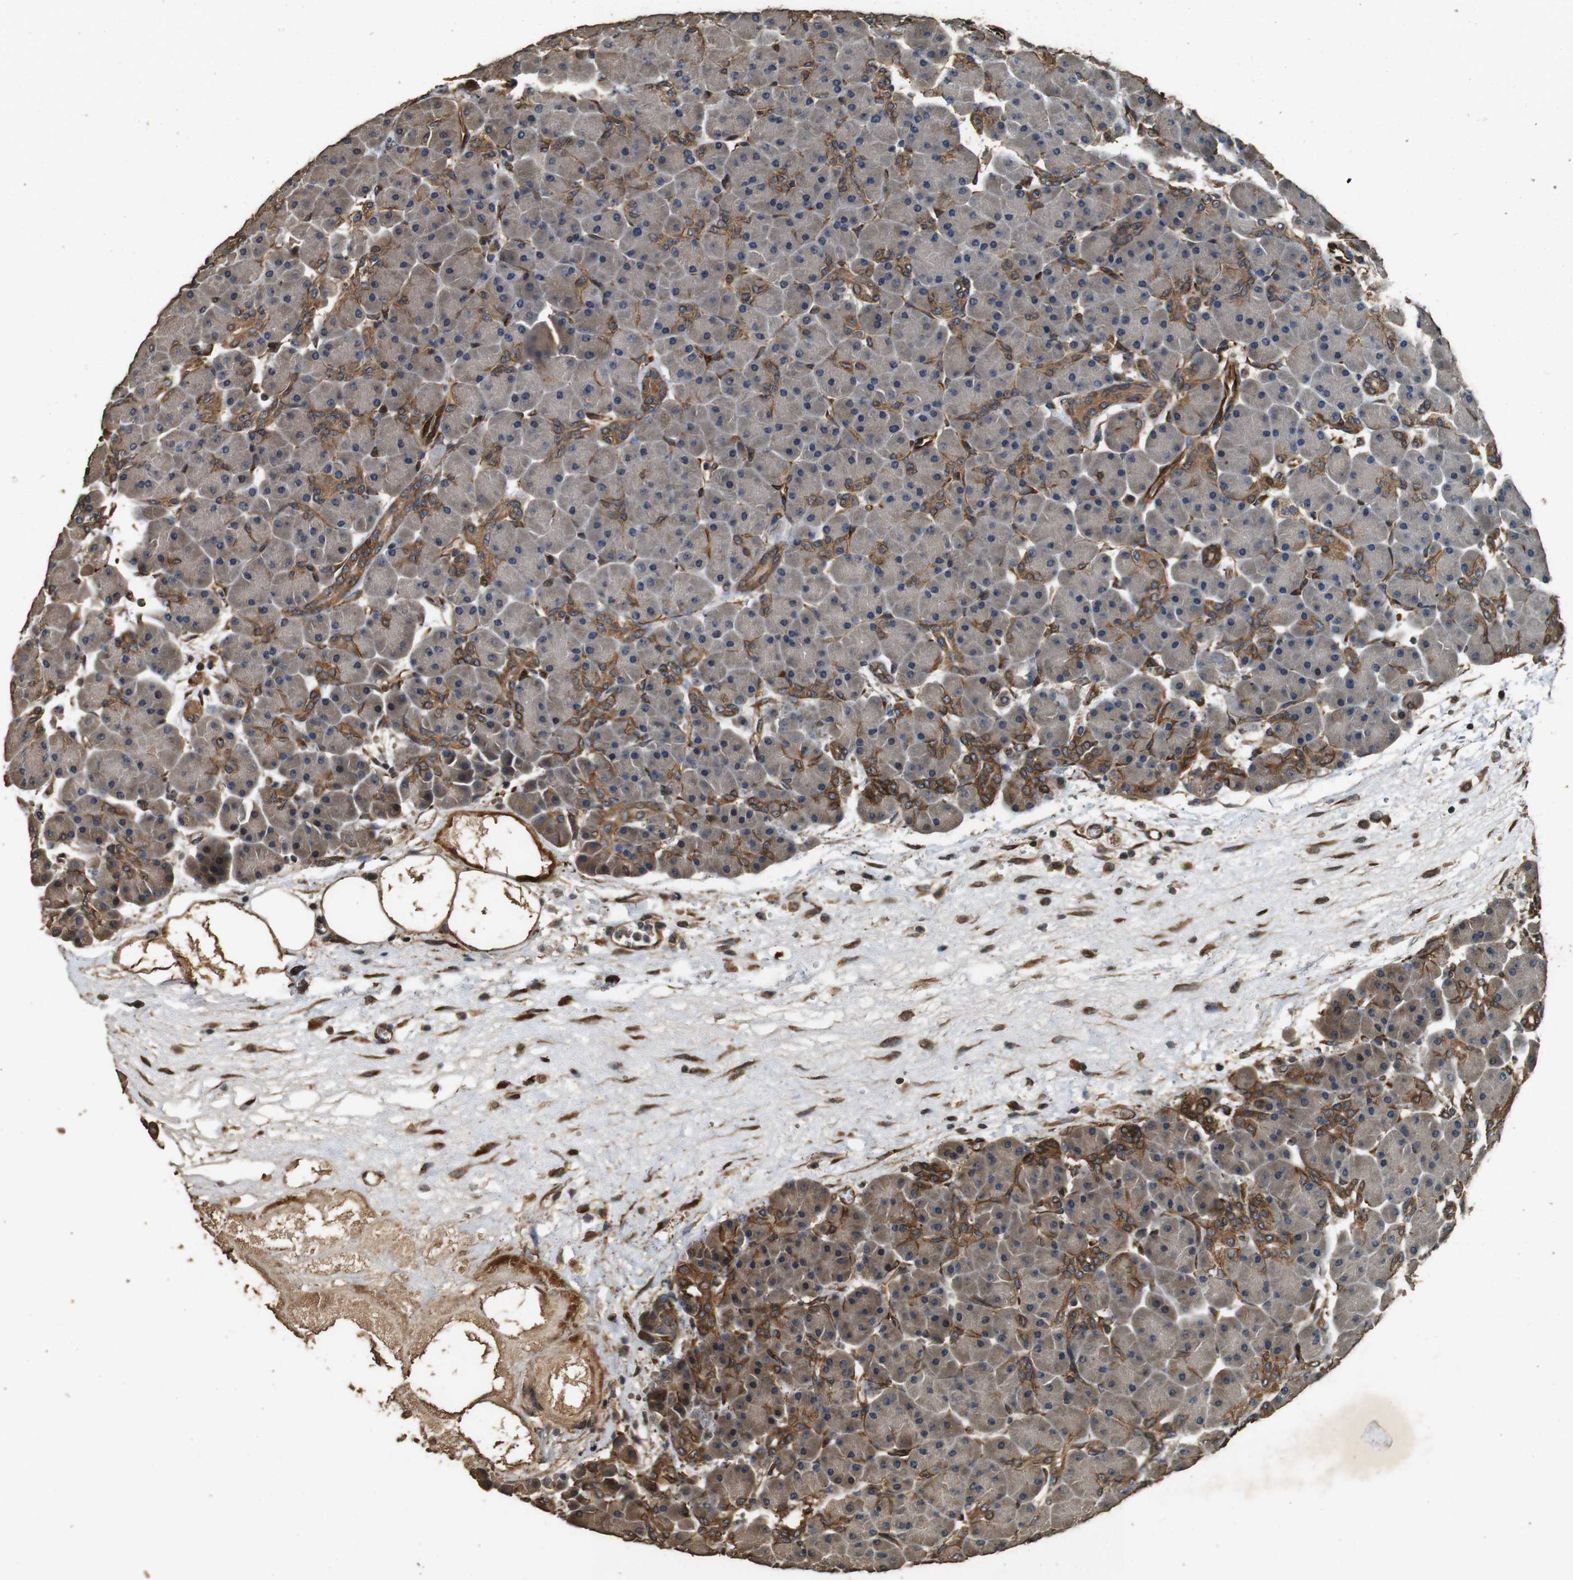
{"staining": {"intensity": "moderate", "quantity": "25%-75%", "location": "cytoplasmic/membranous"}, "tissue": "pancreas", "cell_type": "Exocrine glandular cells", "image_type": "normal", "snomed": [{"axis": "morphology", "description": "Normal tissue, NOS"}, {"axis": "topography", "description": "Pancreas"}], "caption": "Protein expression analysis of benign human pancreas reveals moderate cytoplasmic/membranous positivity in approximately 25%-75% of exocrine glandular cells. The staining is performed using DAB (3,3'-diaminobenzidine) brown chromogen to label protein expression. The nuclei are counter-stained blue using hematoxylin.", "gene": "CNPY4", "patient": {"sex": "male", "age": 66}}